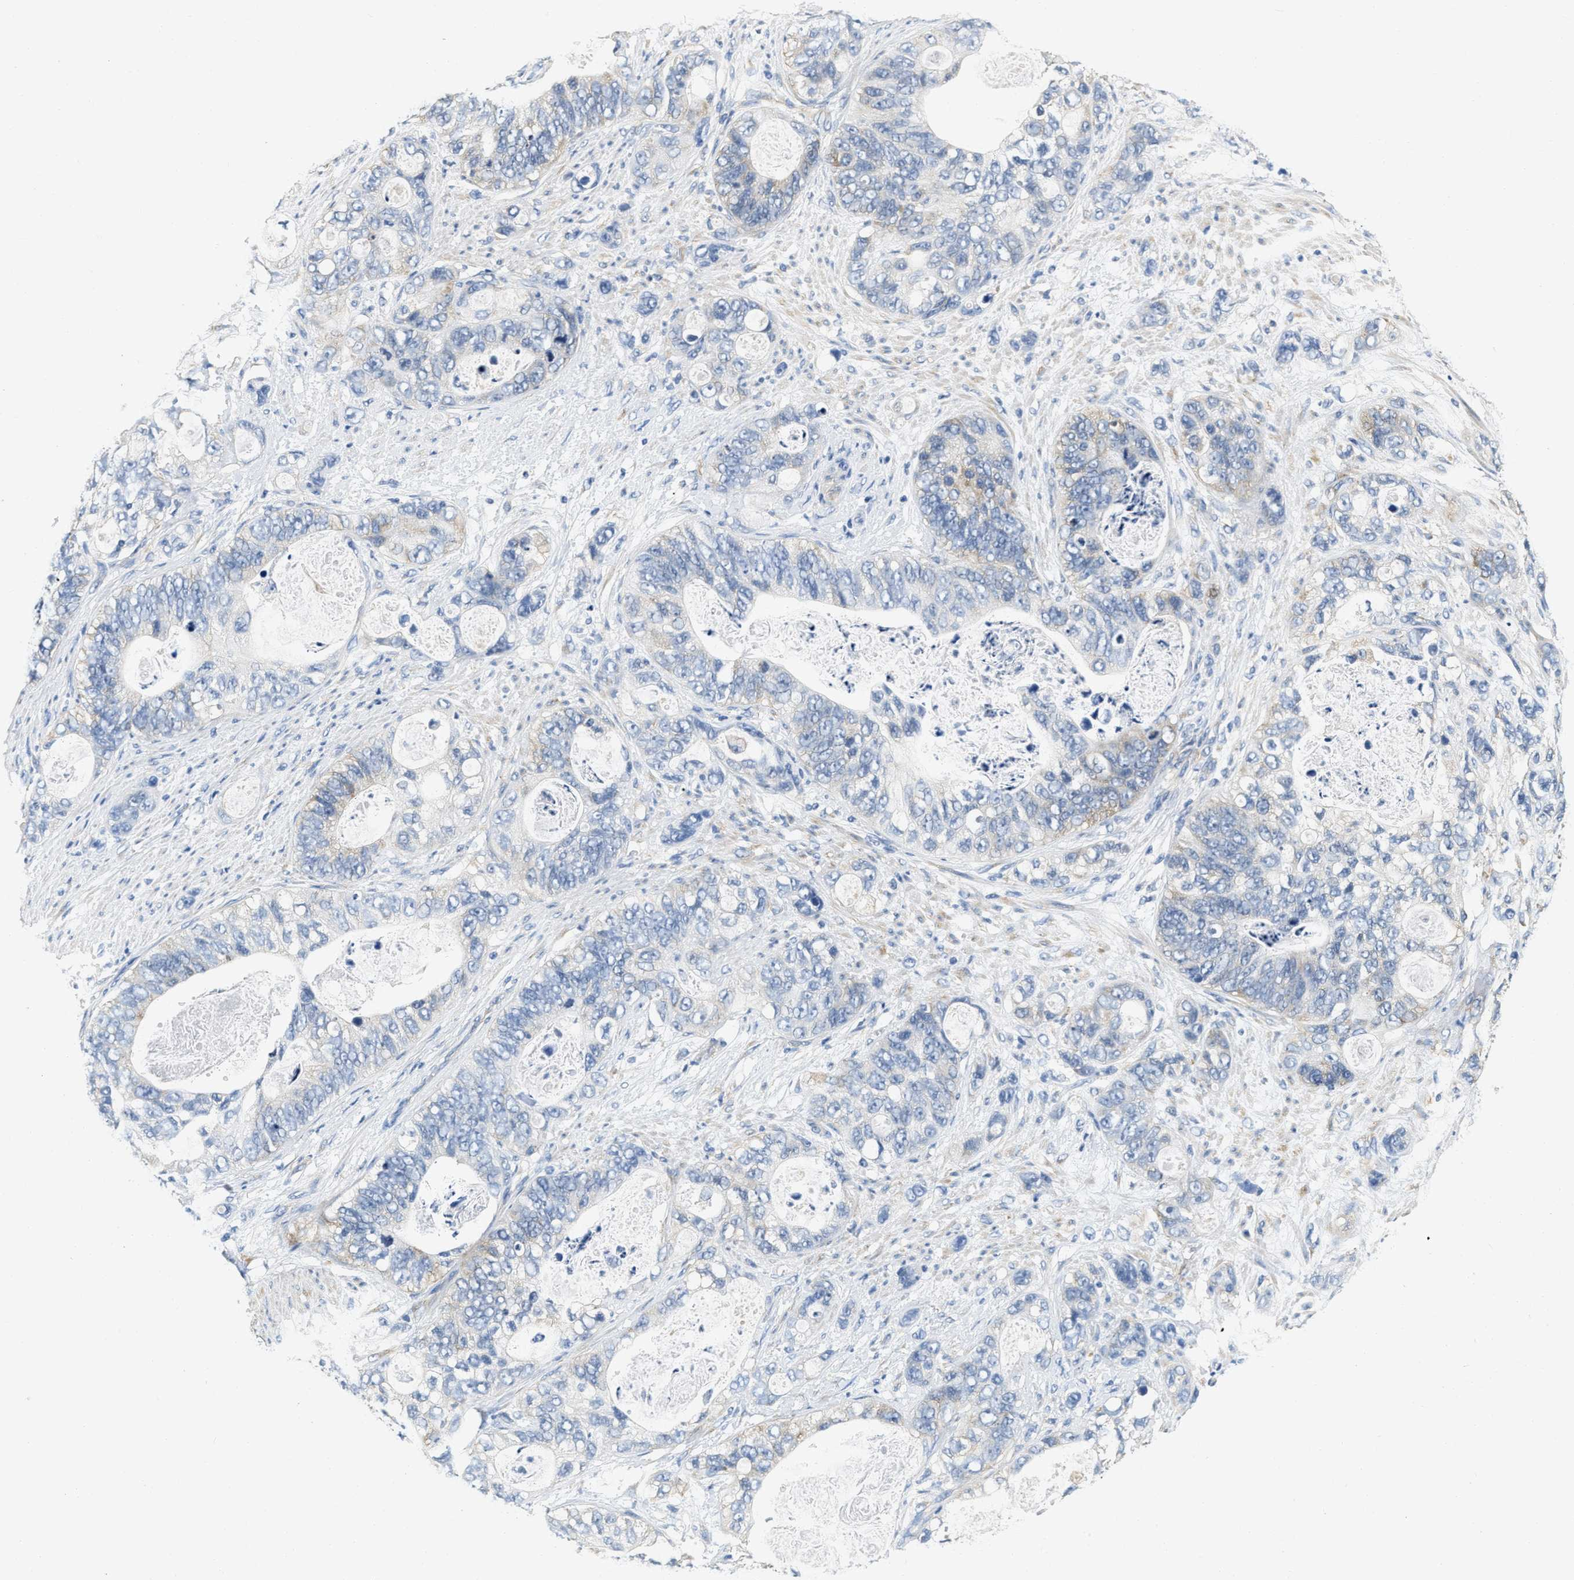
{"staining": {"intensity": "weak", "quantity": "<25%", "location": "cytoplasmic/membranous"}, "tissue": "stomach cancer", "cell_type": "Tumor cells", "image_type": "cancer", "snomed": [{"axis": "morphology", "description": "Normal tissue, NOS"}, {"axis": "morphology", "description": "Adenocarcinoma, NOS"}, {"axis": "topography", "description": "Stomach"}], "caption": "High magnification brightfield microscopy of adenocarcinoma (stomach) stained with DAB (brown) and counterstained with hematoxylin (blue): tumor cells show no significant expression.", "gene": "EIF2AK2", "patient": {"sex": "female", "age": 89}}